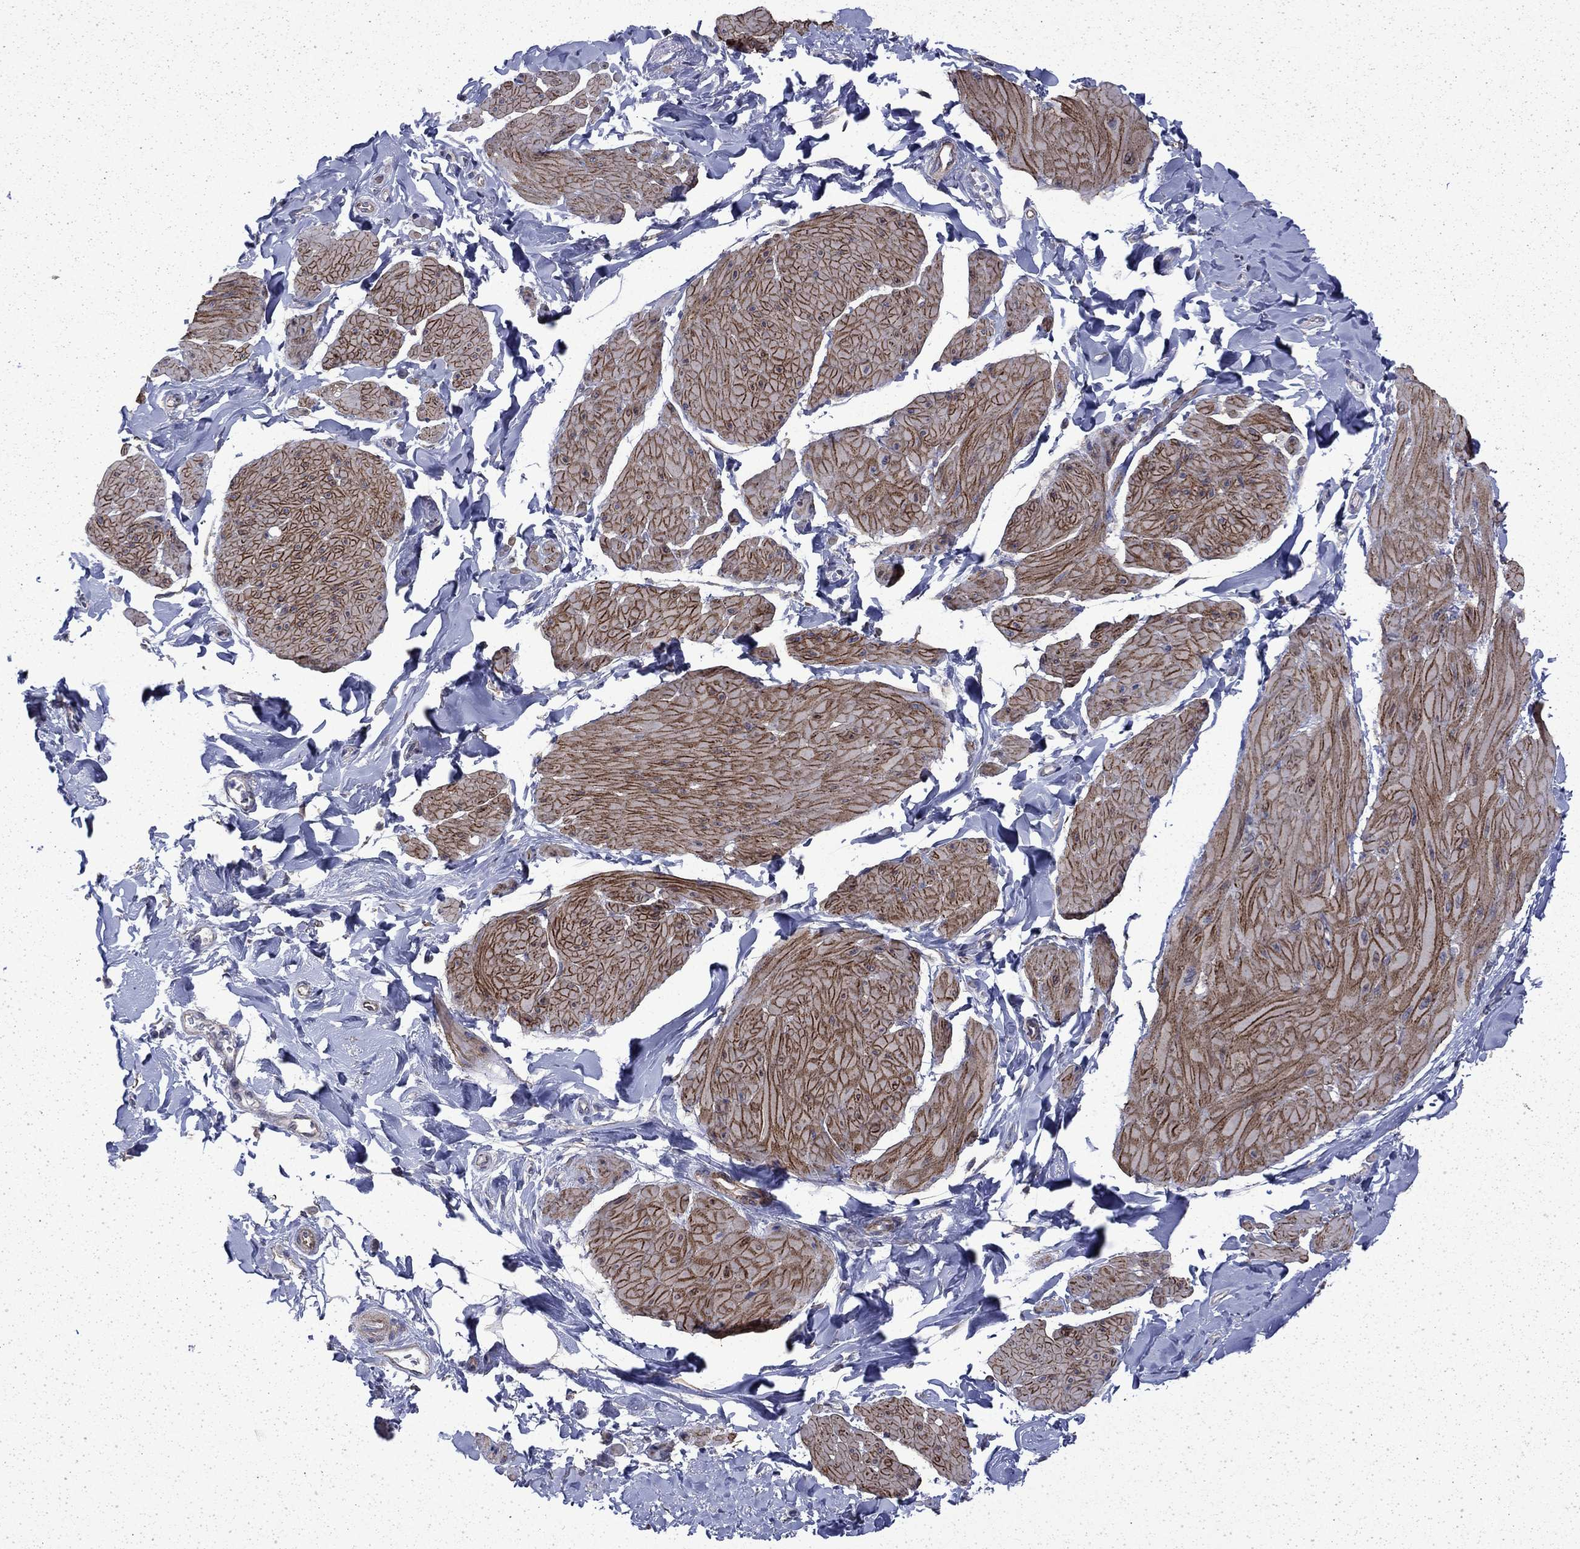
{"staining": {"intensity": "strong", "quantity": "25%-75%", "location": "cytoplasmic/membranous"}, "tissue": "smooth muscle", "cell_type": "Smooth muscle cells", "image_type": "normal", "snomed": [{"axis": "morphology", "description": "Normal tissue, NOS"}, {"axis": "topography", "description": "Adipose tissue"}, {"axis": "topography", "description": "Smooth muscle"}, {"axis": "topography", "description": "Peripheral nerve tissue"}], "caption": "Immunohistochemistry image of benign human smooth muscle stained for a protein (brown), which exhibits high levels of strong cytoplasmic/membranous positivity in about 25%-75% of smooth muscle cells.", "gene": "DTNA", "patient": {"sex": "male", "age": 83}}